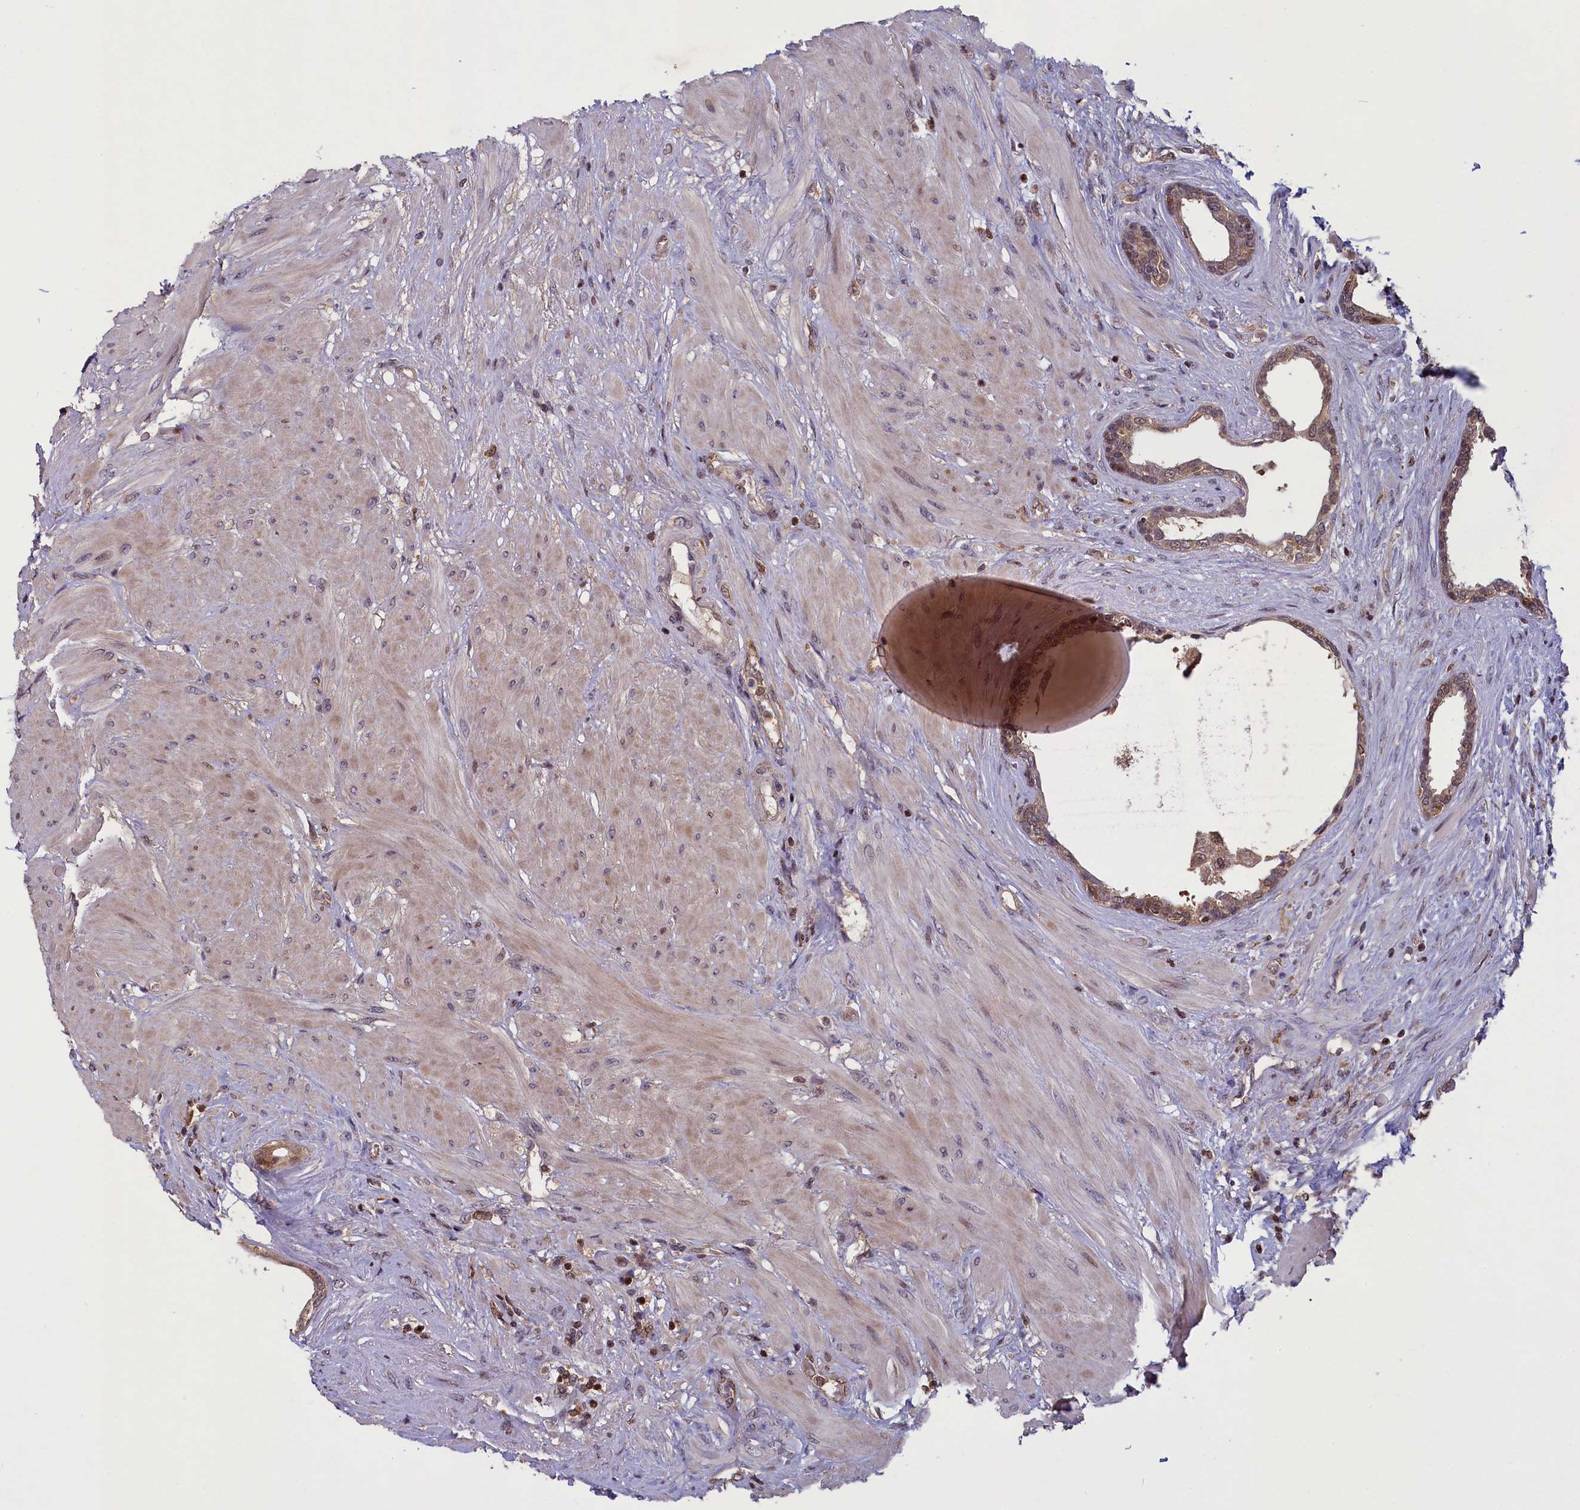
{"staining": {"intensity": "moderate", "quantity": "25%-75%", "location": "cytoplasmic/membranous,nuclear"}, "tissue": "prostate", "cell_type": "Glandular cells", "image_type": "normal", "snomed": [{"axis": "morphology", "description": "Normal tissue, NOS"}, {"axis": "topography", "description": "Prostate"}], "caption": "Protein analysis of unremarkable prostate demonstrates moderate cytoplasmic/membranous,nuclear staining in approximately 25%-75% of glandular cells. Using DAB (brown) and hematoxylin (blue) stains, captured at high magnification using brightfield microscopy.", "gene": "NUBP1", "patient": {"sex": "male", "age": 48}}